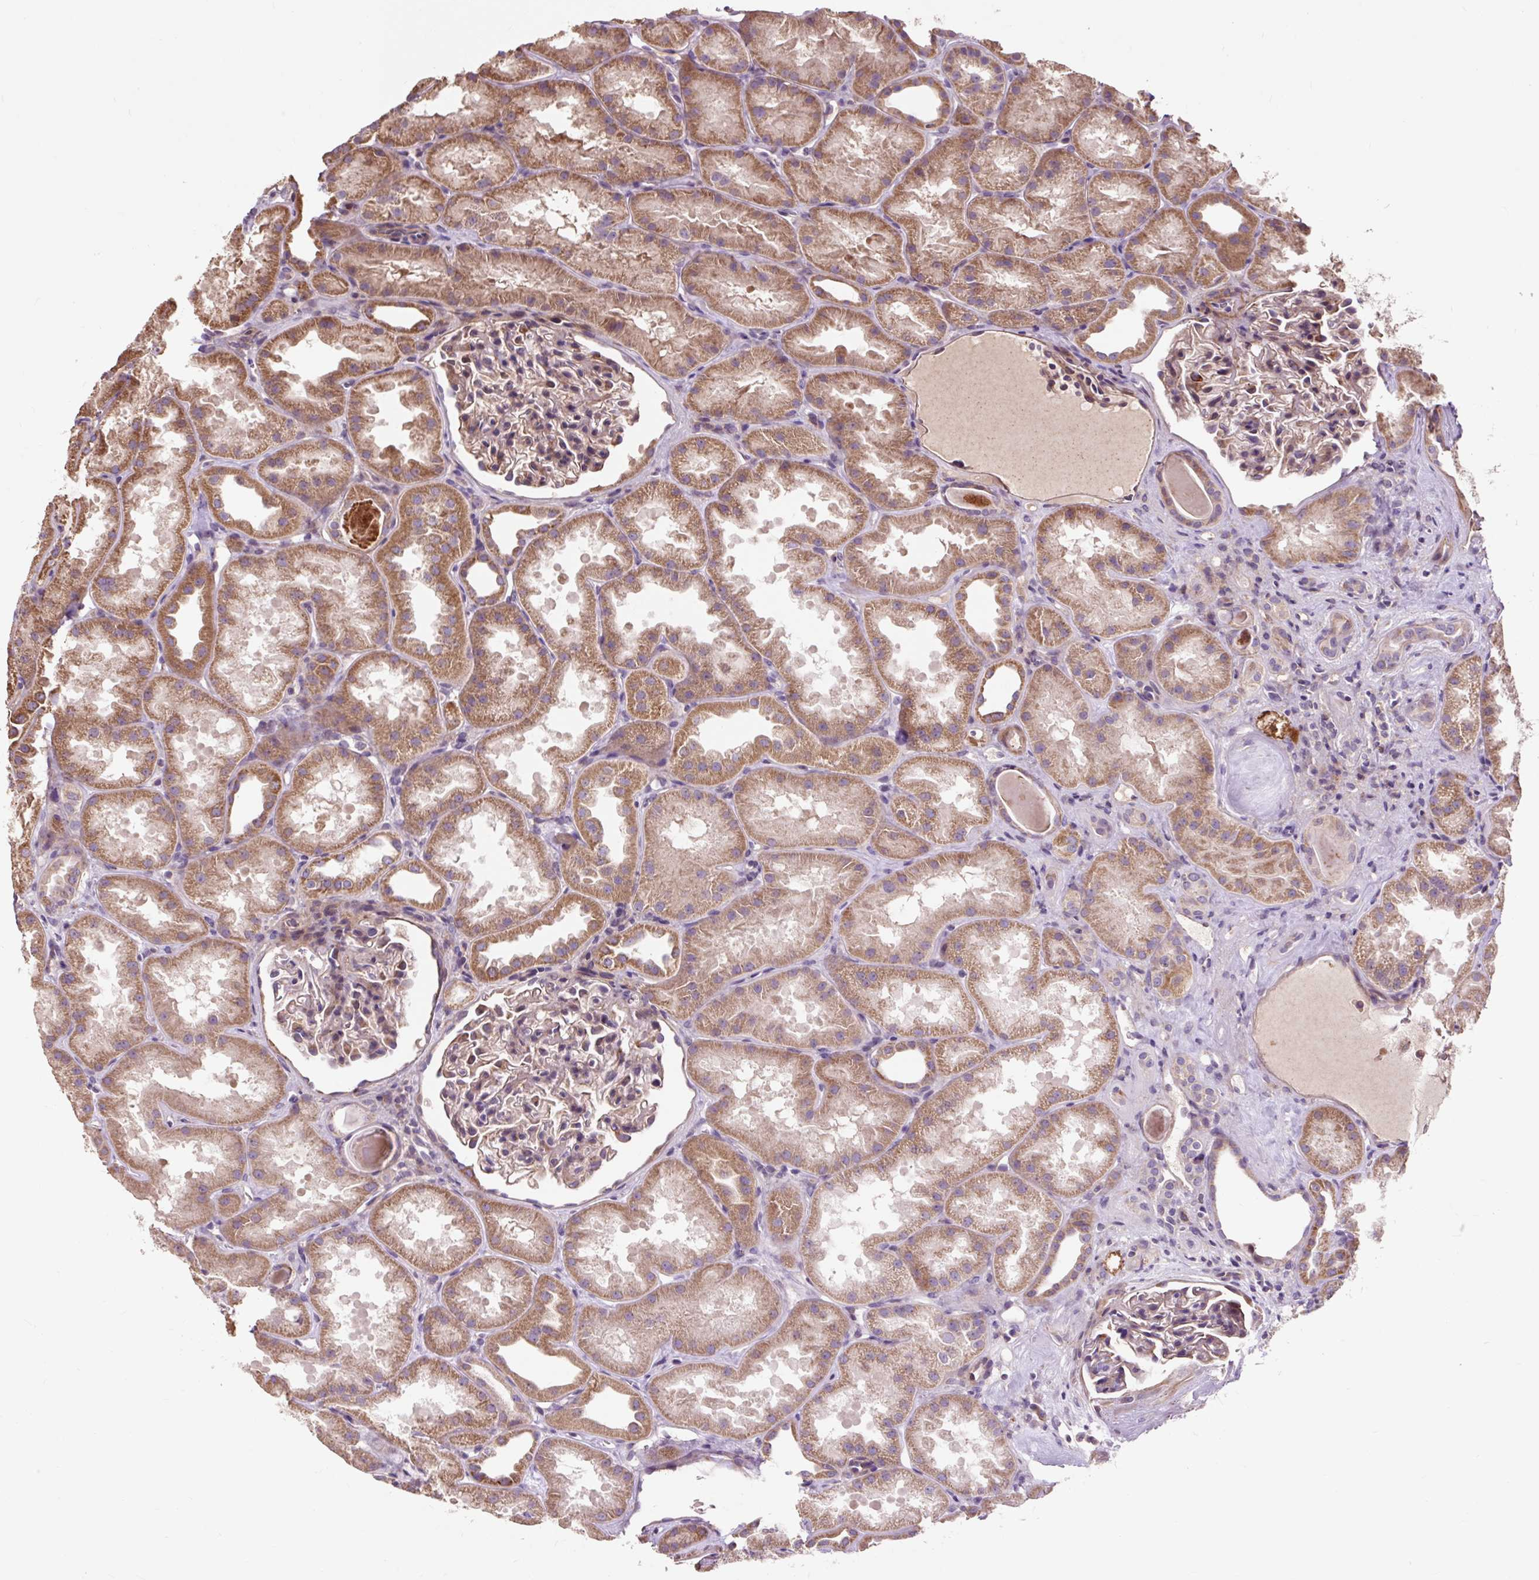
{"staining": {"intensity": "weak", "quantity": ">75%", "location": "cytoplasmic/membranous"}, "tissue": "kidney", "cell_type": "Cells in glomeruli", "image_type": "normal", "snomed": [{"axis": "morphology", "description": "Normal tissue, NOS"}, {"axis": "topography", "description": "Kidney"}], "caption": "Kidney stained with a brown dye exhibits weak cytoplasmic/membranous positive staining in approximately >75% of cells in glomeruli.", "gene": "PRIMPOL", "patient": {"sex": "male", "age": 61}}